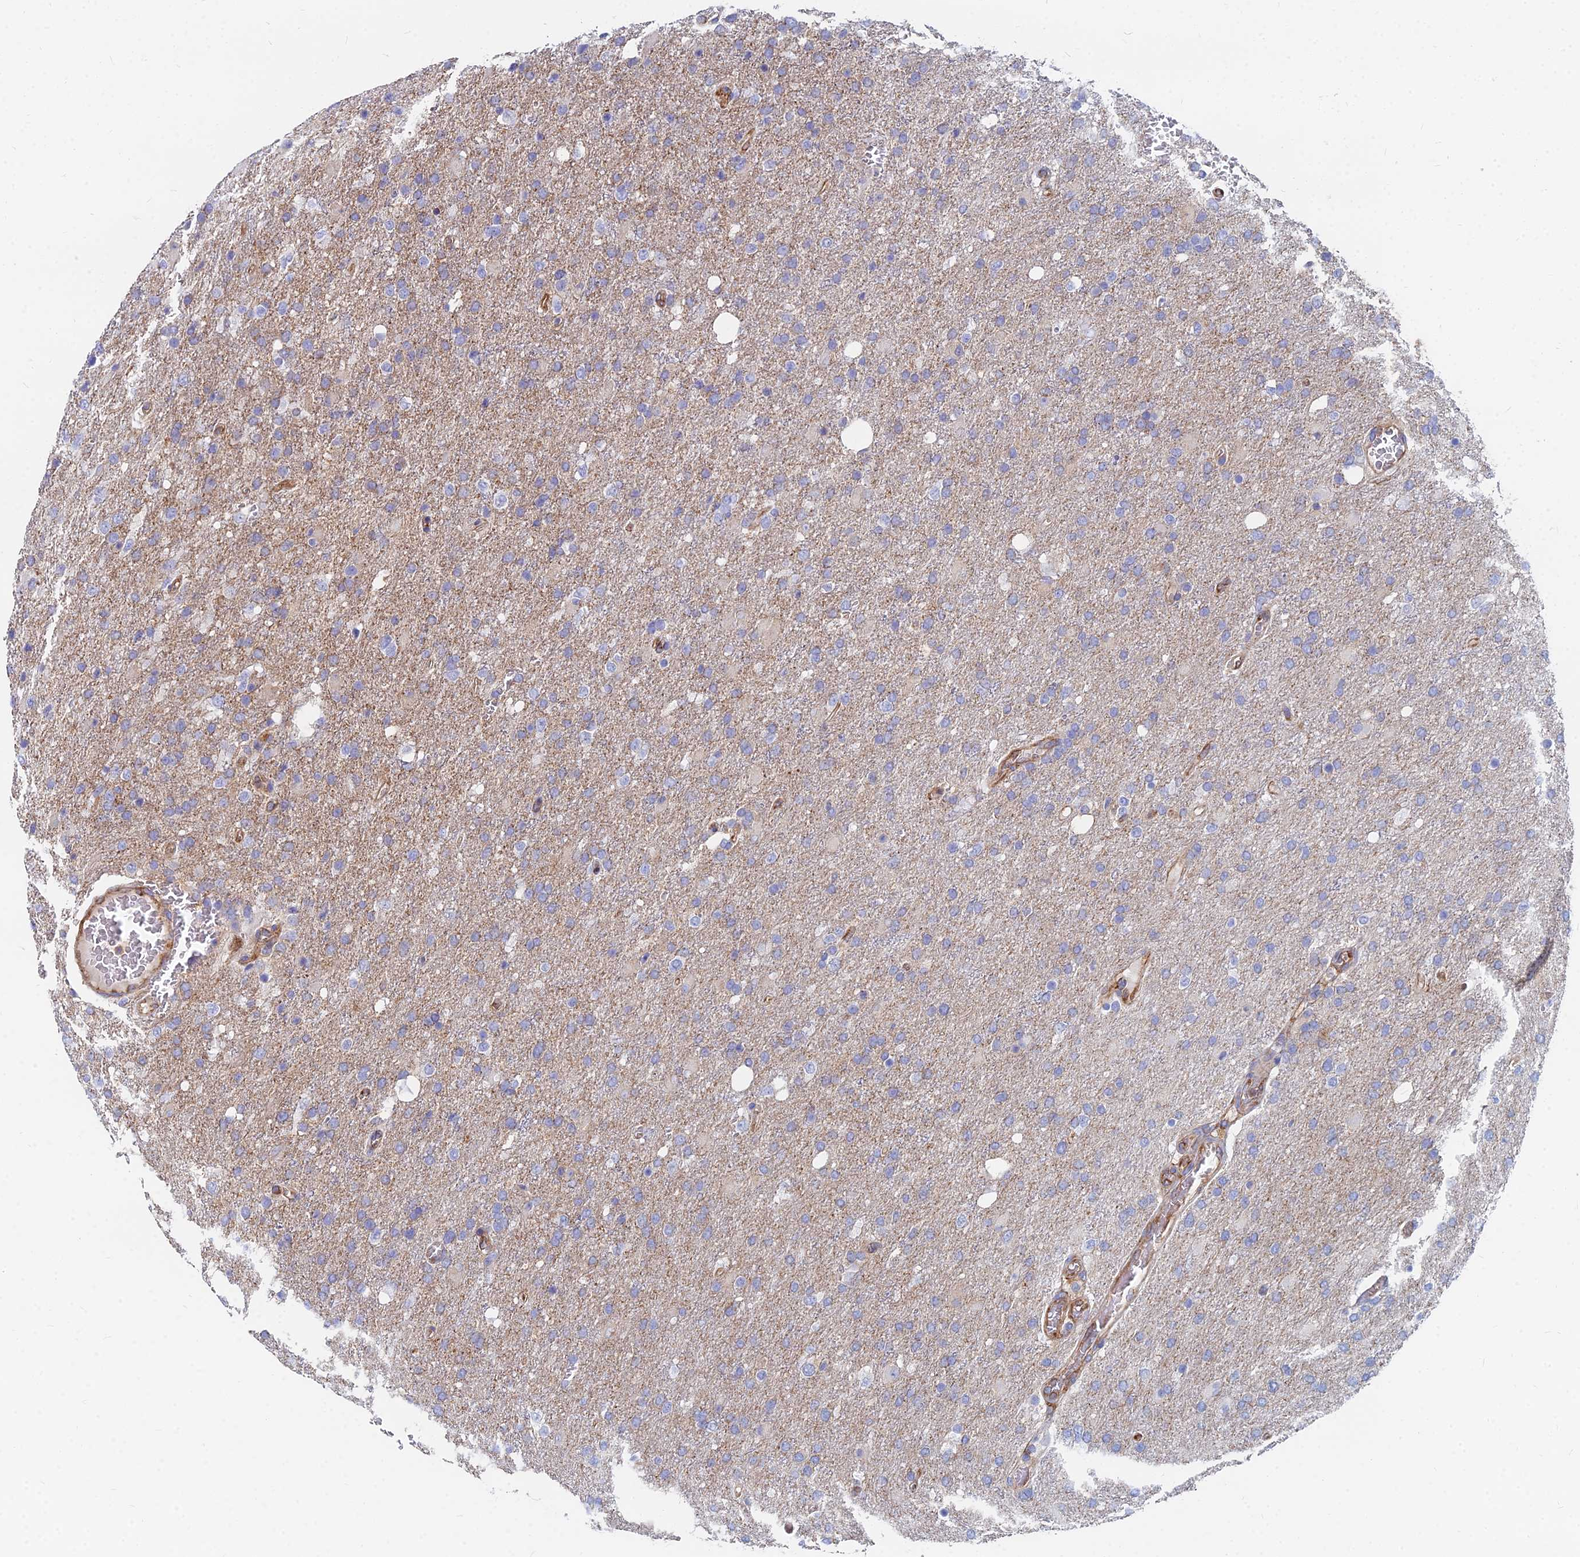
{"staining": {"intensity": "moderate", "quantity": "<25%", "location": "cytoplasmic/membranous"}, "tissue": "glioma", "cell_type": "Tumor cells", "image_type": "cancer", "snomed": [{"axis": "morphology", "description": "Glioma, malignant, High grade"}, {"axis": "topography", "description": "Brain"}], "caption": "A low amount of moderate cytoplasmic/membranous staining is seen in about <25% of tumor cells in malignant high-grade glioma tissue.", "gene": "GPR42", "patient": {"sex": "female", "age": 74}}